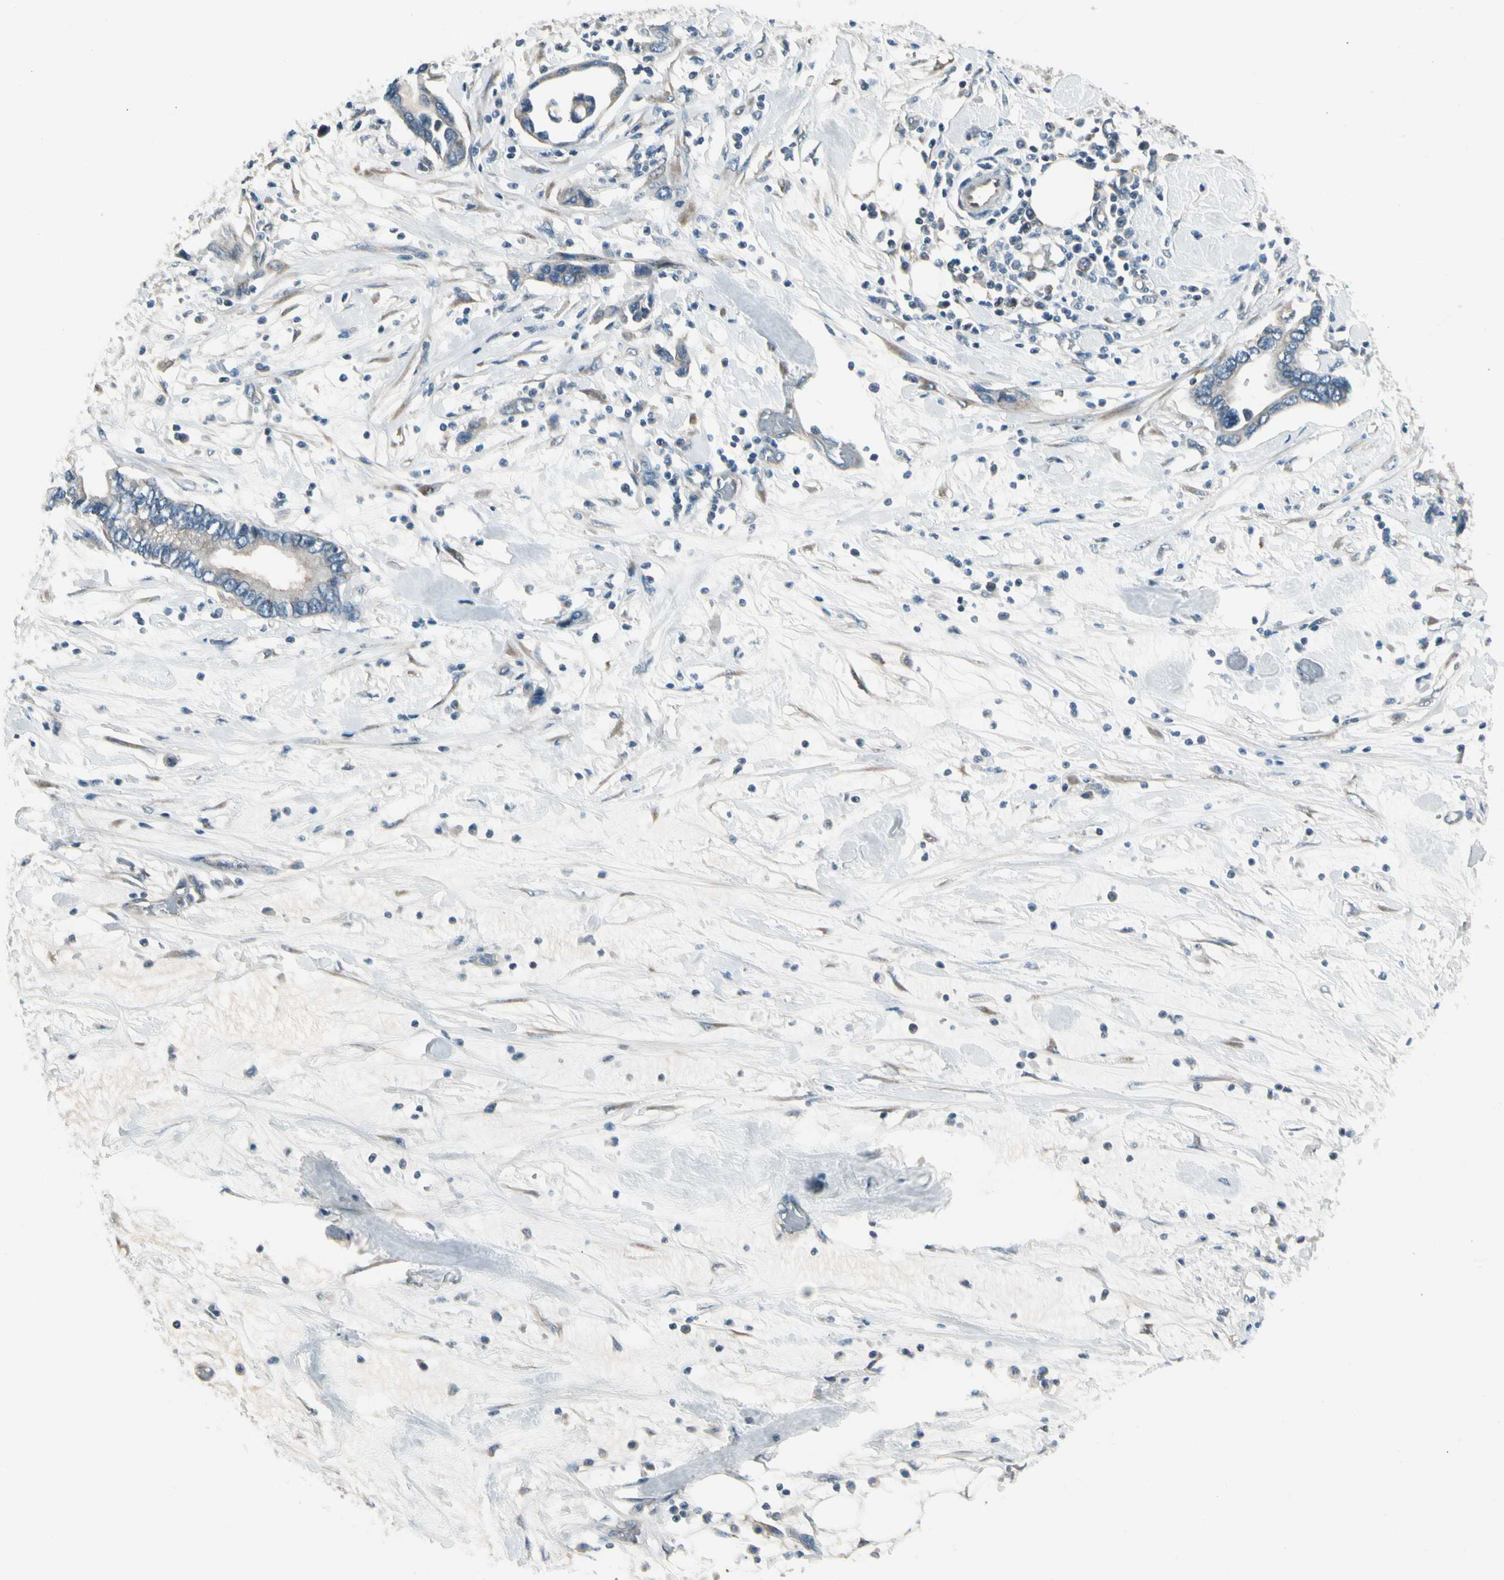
{"staining": {"intensity": "weak", "quantity": "25%-75%", "location": "cytoplasmic/membranous"}, "tissue": "pancreatic cancer", "cell_type": "Tumor cells", "image_type": "cancer", "snomed": [{"axis": "morphology", "description": "Adenocarcinoma, NOS"}, {"axis": "topography", "description": "Pancreas"}], "caption": "A micrograph of human pancreatic adenocarcinoma stained for a protein exhibits weak cytoplasmic/membranous brown staining in tumor cells.", "gene": "PANK2", "patient": {"sex": "female", "age": 57}}